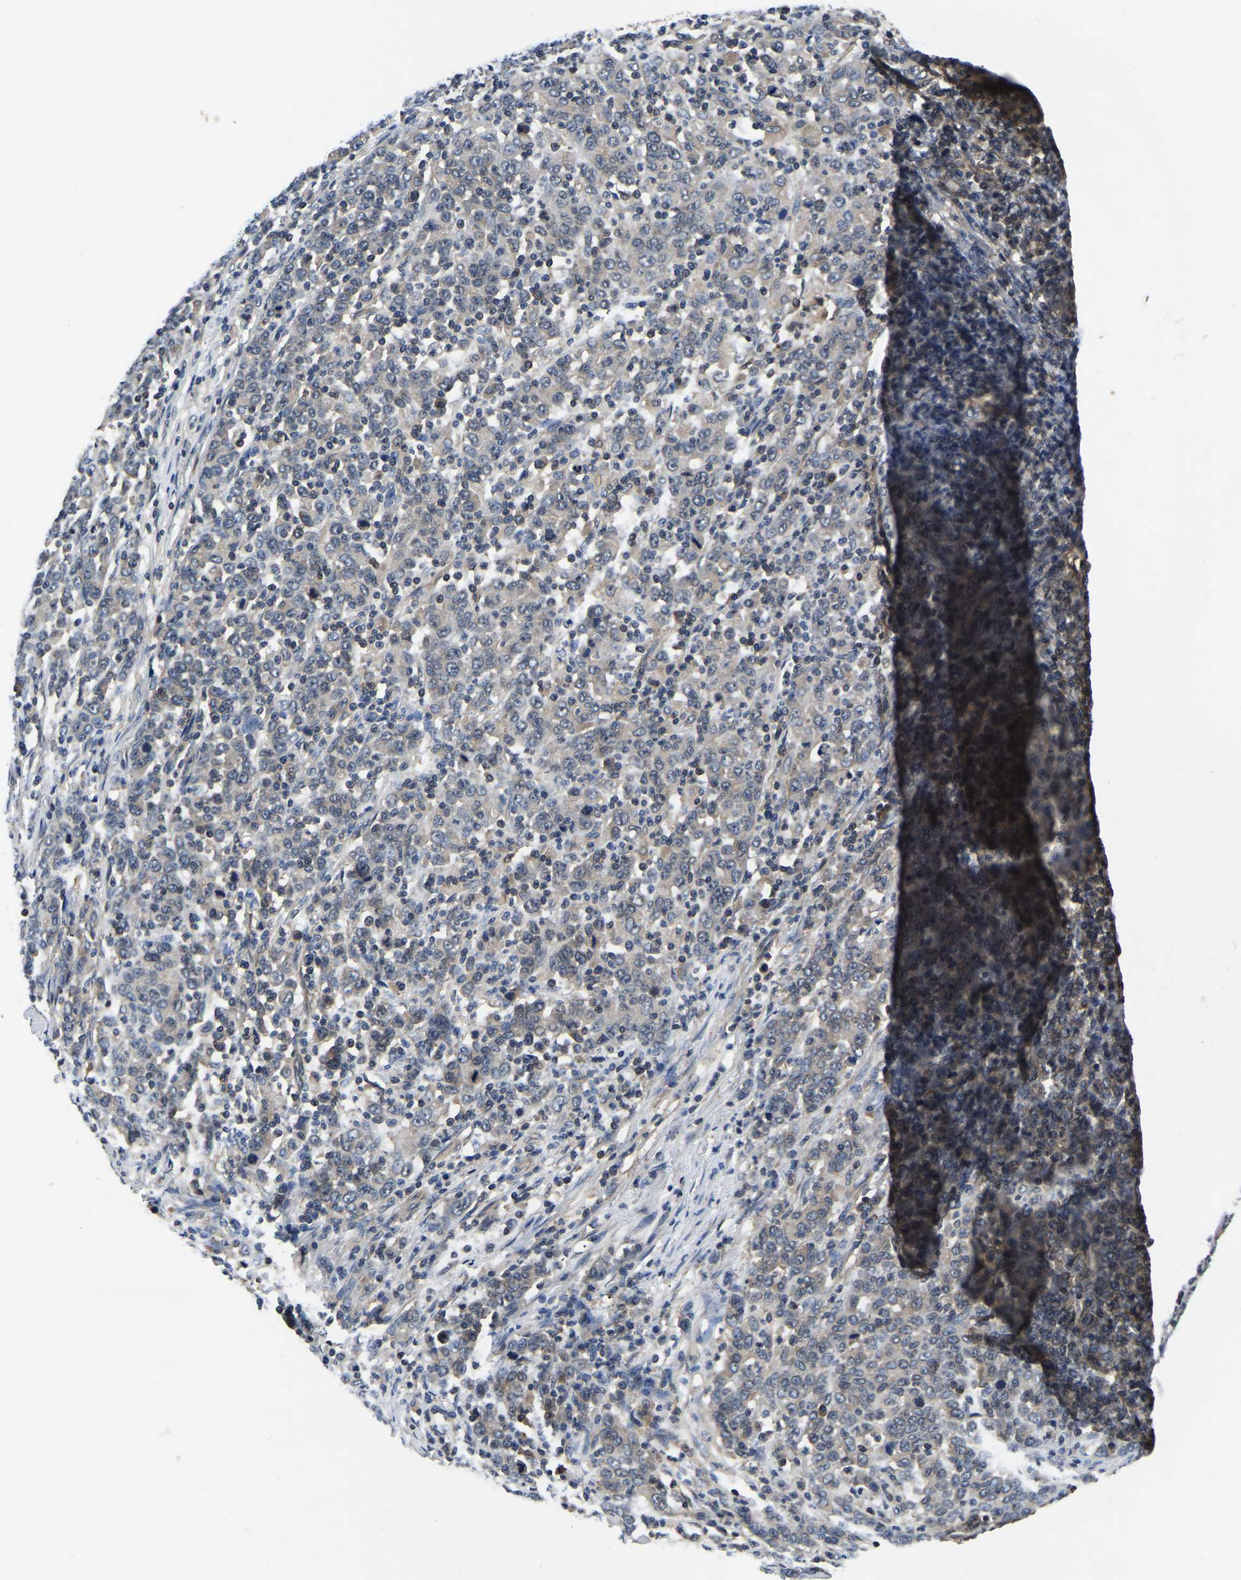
{"staining": {"intensity": "weak", "quantity": "<25%", "location": "cytoplasmic/membranous"}, "tissue": "stomach cancer", "cell_type": "Tumor cells", "image_type": "cancer", "snomed": [{"axis": "morphology", "description": "Adenocarcinoma, NOS"}, {"axis": "topography", "description": "Stomach, upper"}], "caption": "A histopathology image of human stomach cancer is negative for staining in tumor cells. The staining was performed using DAB to visualize the protein expression in brown, while the nuclei were stained in blue with hematoxylin (Magnification: 20x).", "gene": "FGD5", "patient": {"sex": "male", "age": 69}}